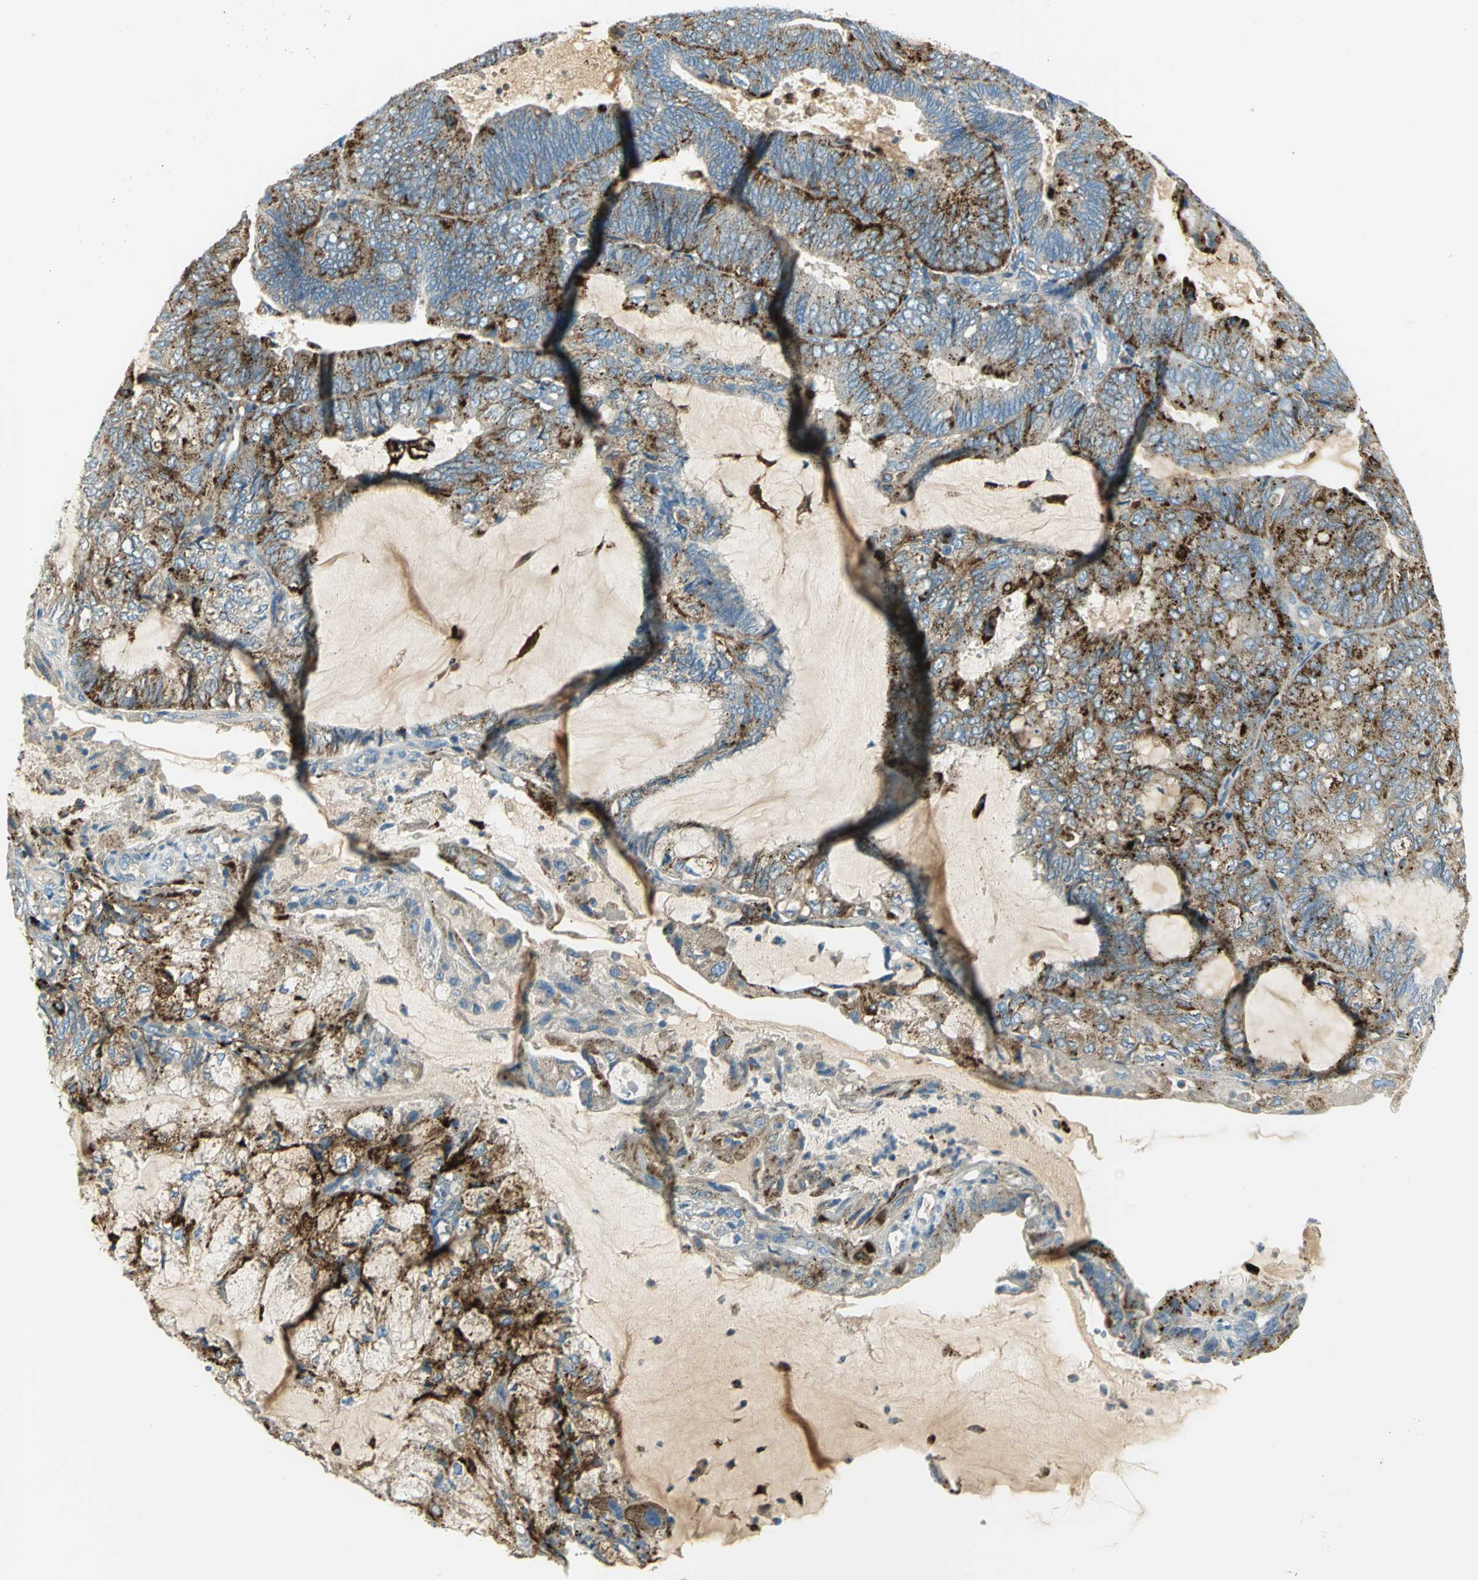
{"staining": {"intensity": "strong", "quantity": "25%-75%", "location": "cytoplasmic/membranous"}, "tissue": "endometrial cancer", "cell_type": "Tumor cells", "image_type": "cancer", "snomed": [{"axis": "morphology", "description": "Adenocarcinoma, NOS"}, {"axis": "topography", "description": "Endometrium"}], "caption": "DAB immunohistochemical staining of endometrial adenocarcinoma exhibits strong cytoplasmic/membranous protein expression in approximately 25%-75% of tumor cells.", "gene": "ARSA", "patient": {"sex": "female", "age": 81}}